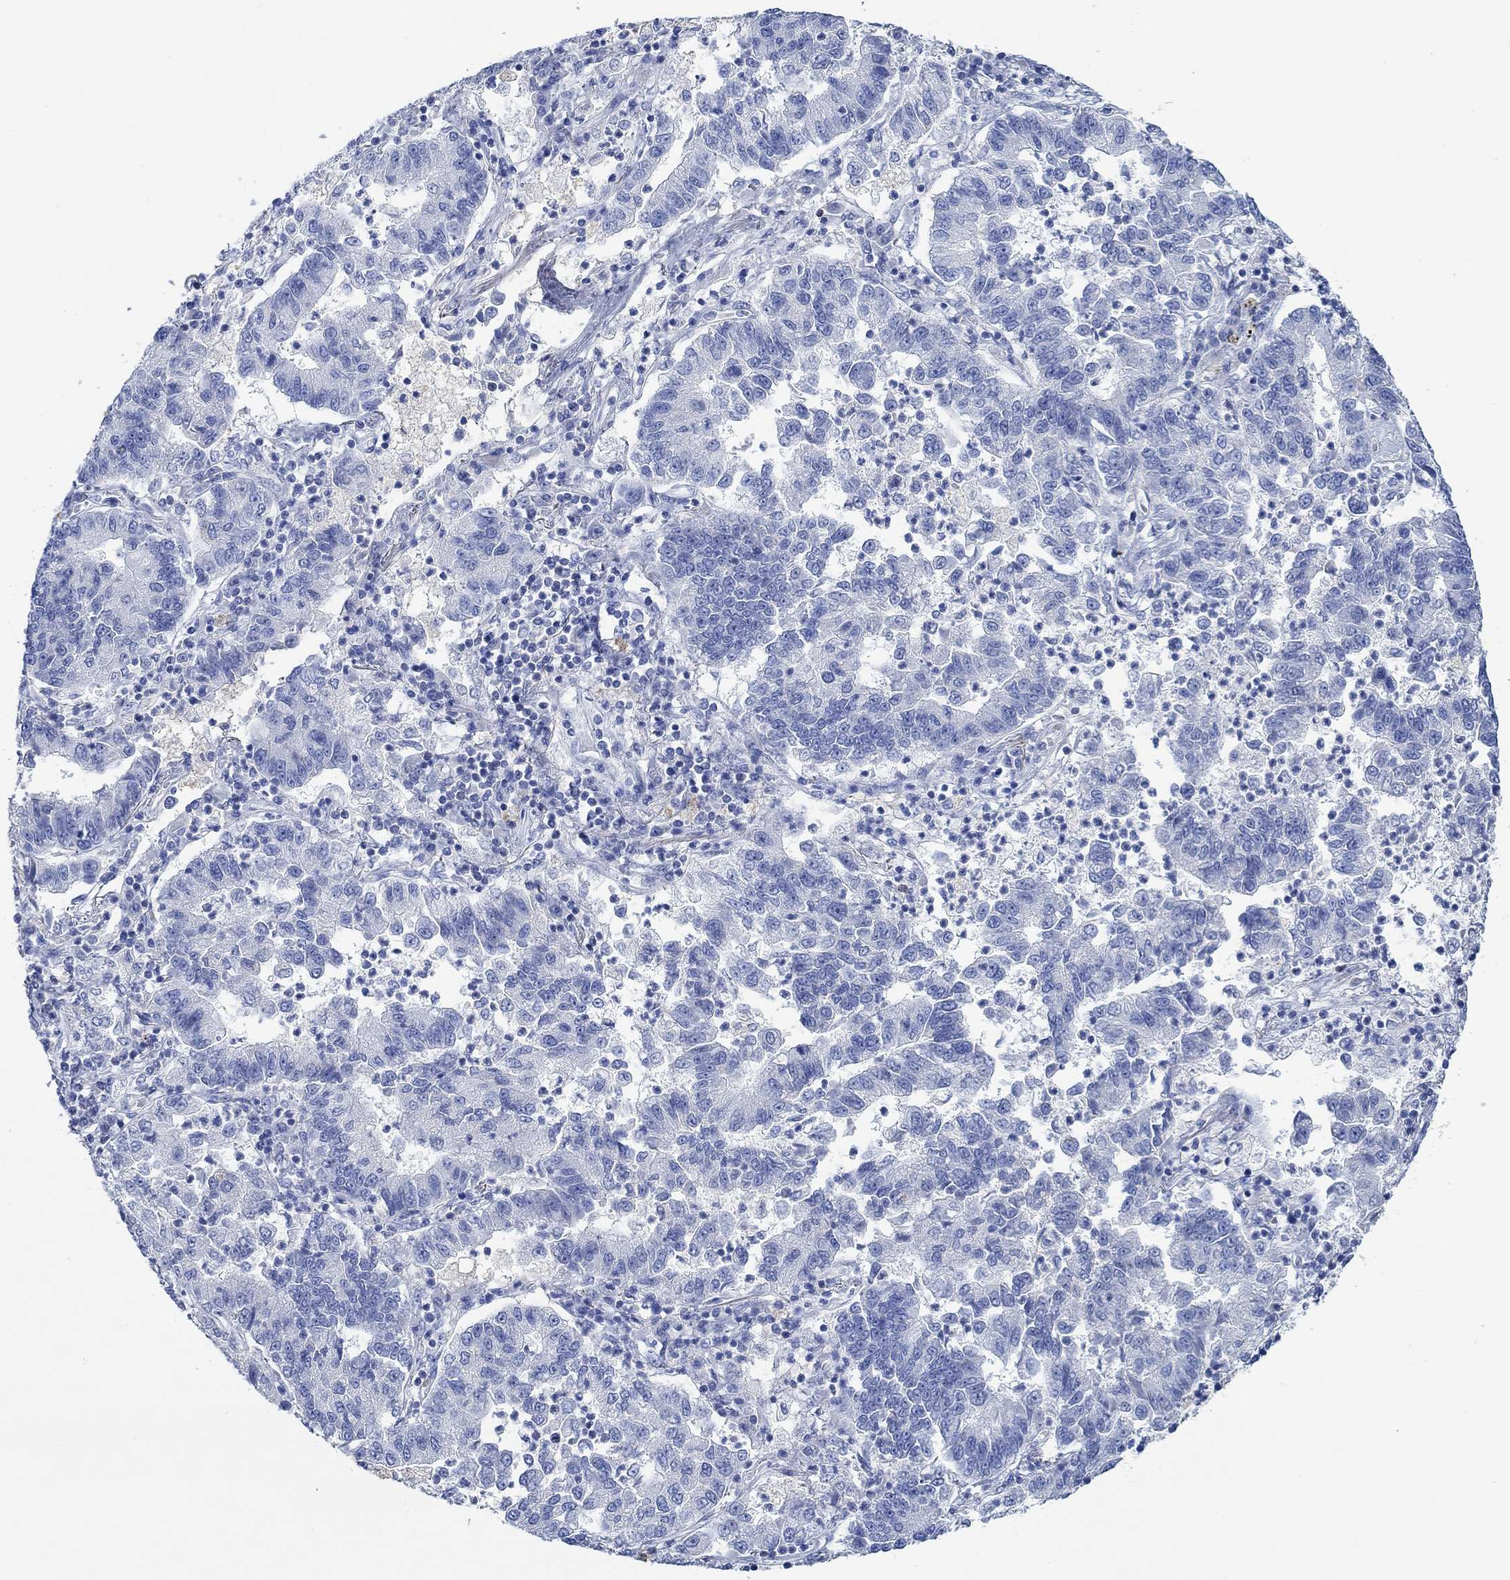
{"staining": {"intensity": "negative", "quantity": "none", "location": "none"}, "tissue": "lung cancer", "cell_type": "Tumor cells", "image_type": "cancer", "snomed": [{"axis": "morphology", "description": "Adenocarcinoma, NOS"}, {"axis": "topography", "description": "Lung"}], "caption": "A high-resolution histopathology image shows immunohistochemistry (IHC) staining of lung adenocarcinoma, which exhibits no significant positivity in tumor cells.", "gene": "PPP1R17", "patient": {"sex": "female", "age": 57}}